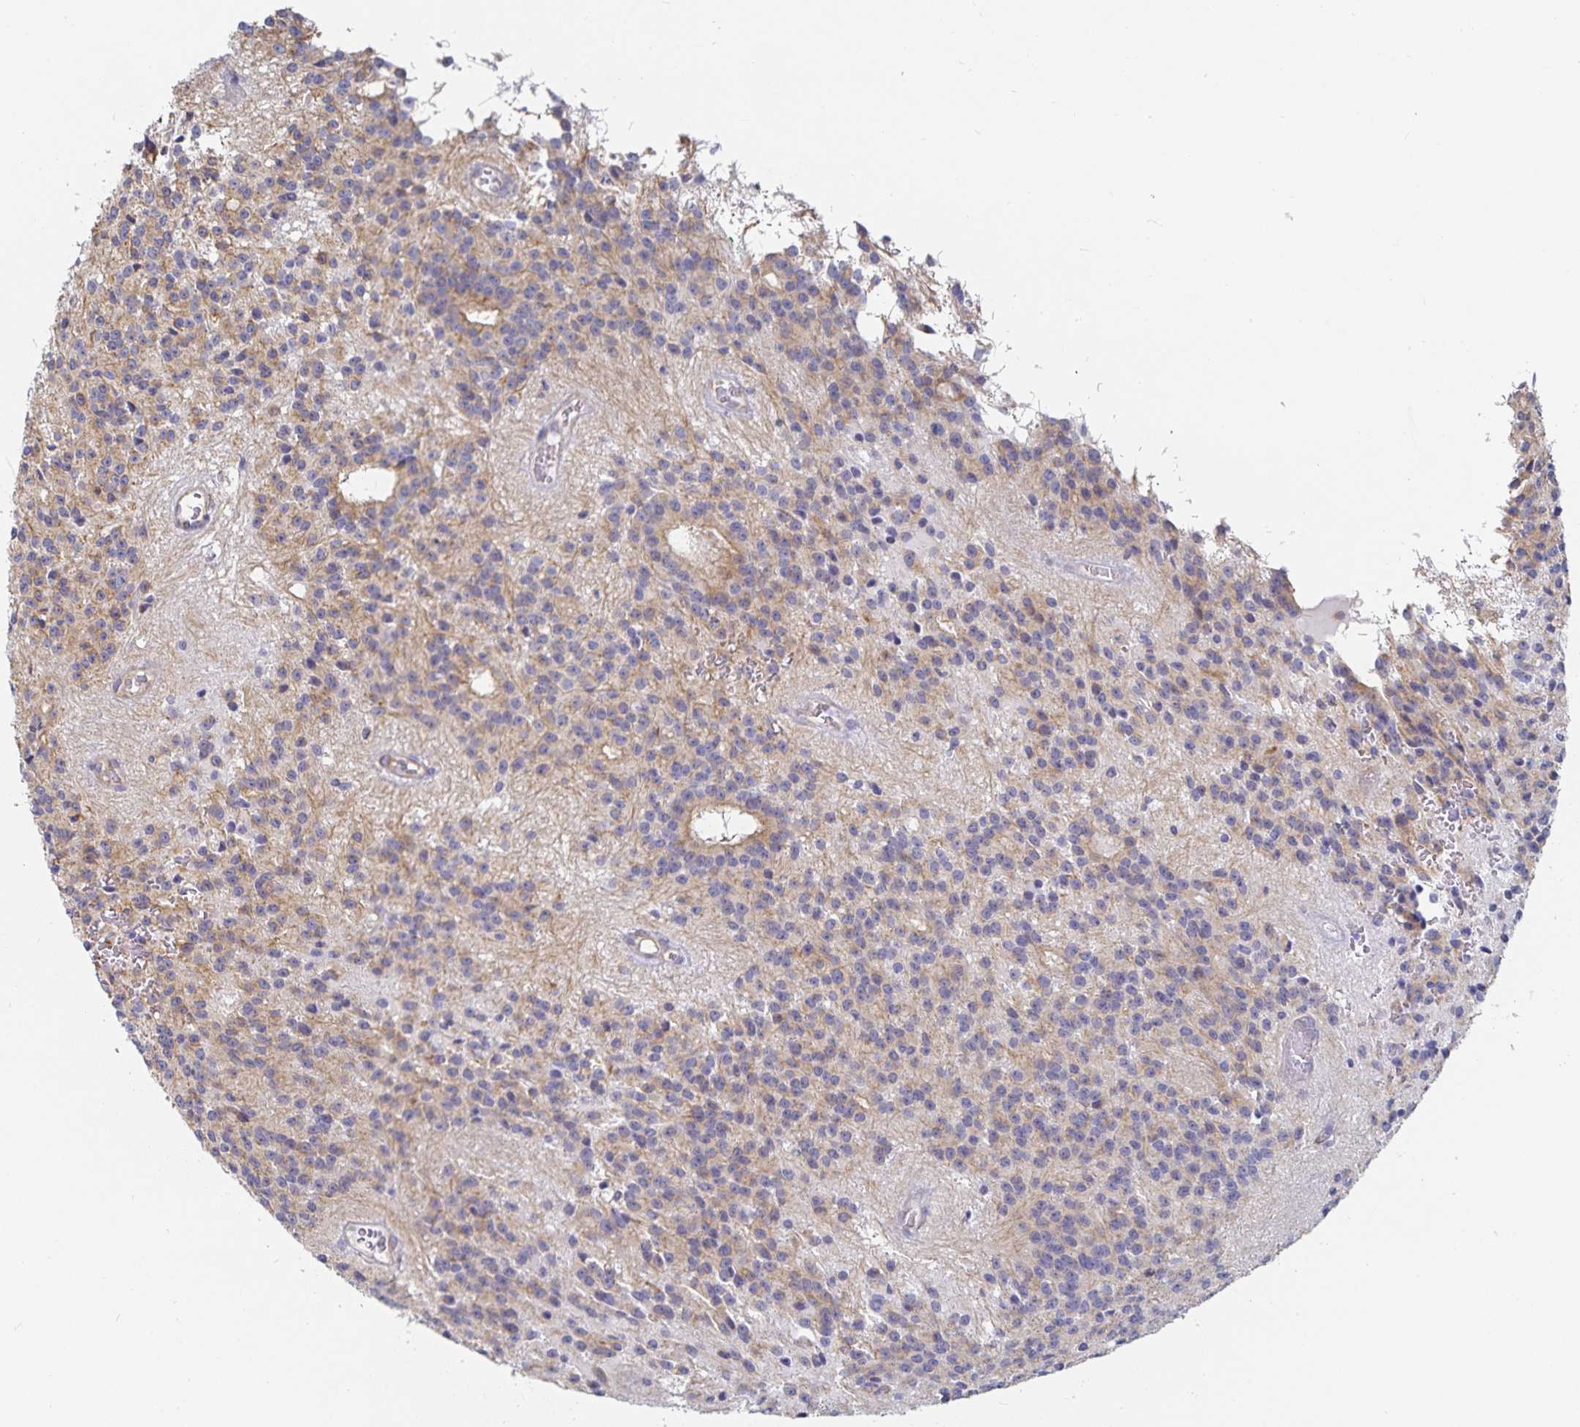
{"staining": {"intensity": "moderate", "quantity": "25%-75%", "location": "cytoplasmic/membranous"}, "tissue": "glioma", "cell_type": "Tumor cells", "image_type": "cancer", "snomed": [{"axis": "morphology", "description": "Glioma, malignant, Low grade"}, {"axis": "topography", "description": "Brain"}], "caption": "Brown immunohistochemical staining in low-grade glioma (malignant) reveals moderate cytoplasmic/membranous staining in approximately 25%-75% of tumor cells. The staining is performed using DAB brown chromogen to label protein expression. The nuclei are counter-stained blue using hematoxylin.", "gene": "SFTPA1", "patient": {"sex": "male", "age": 31}}